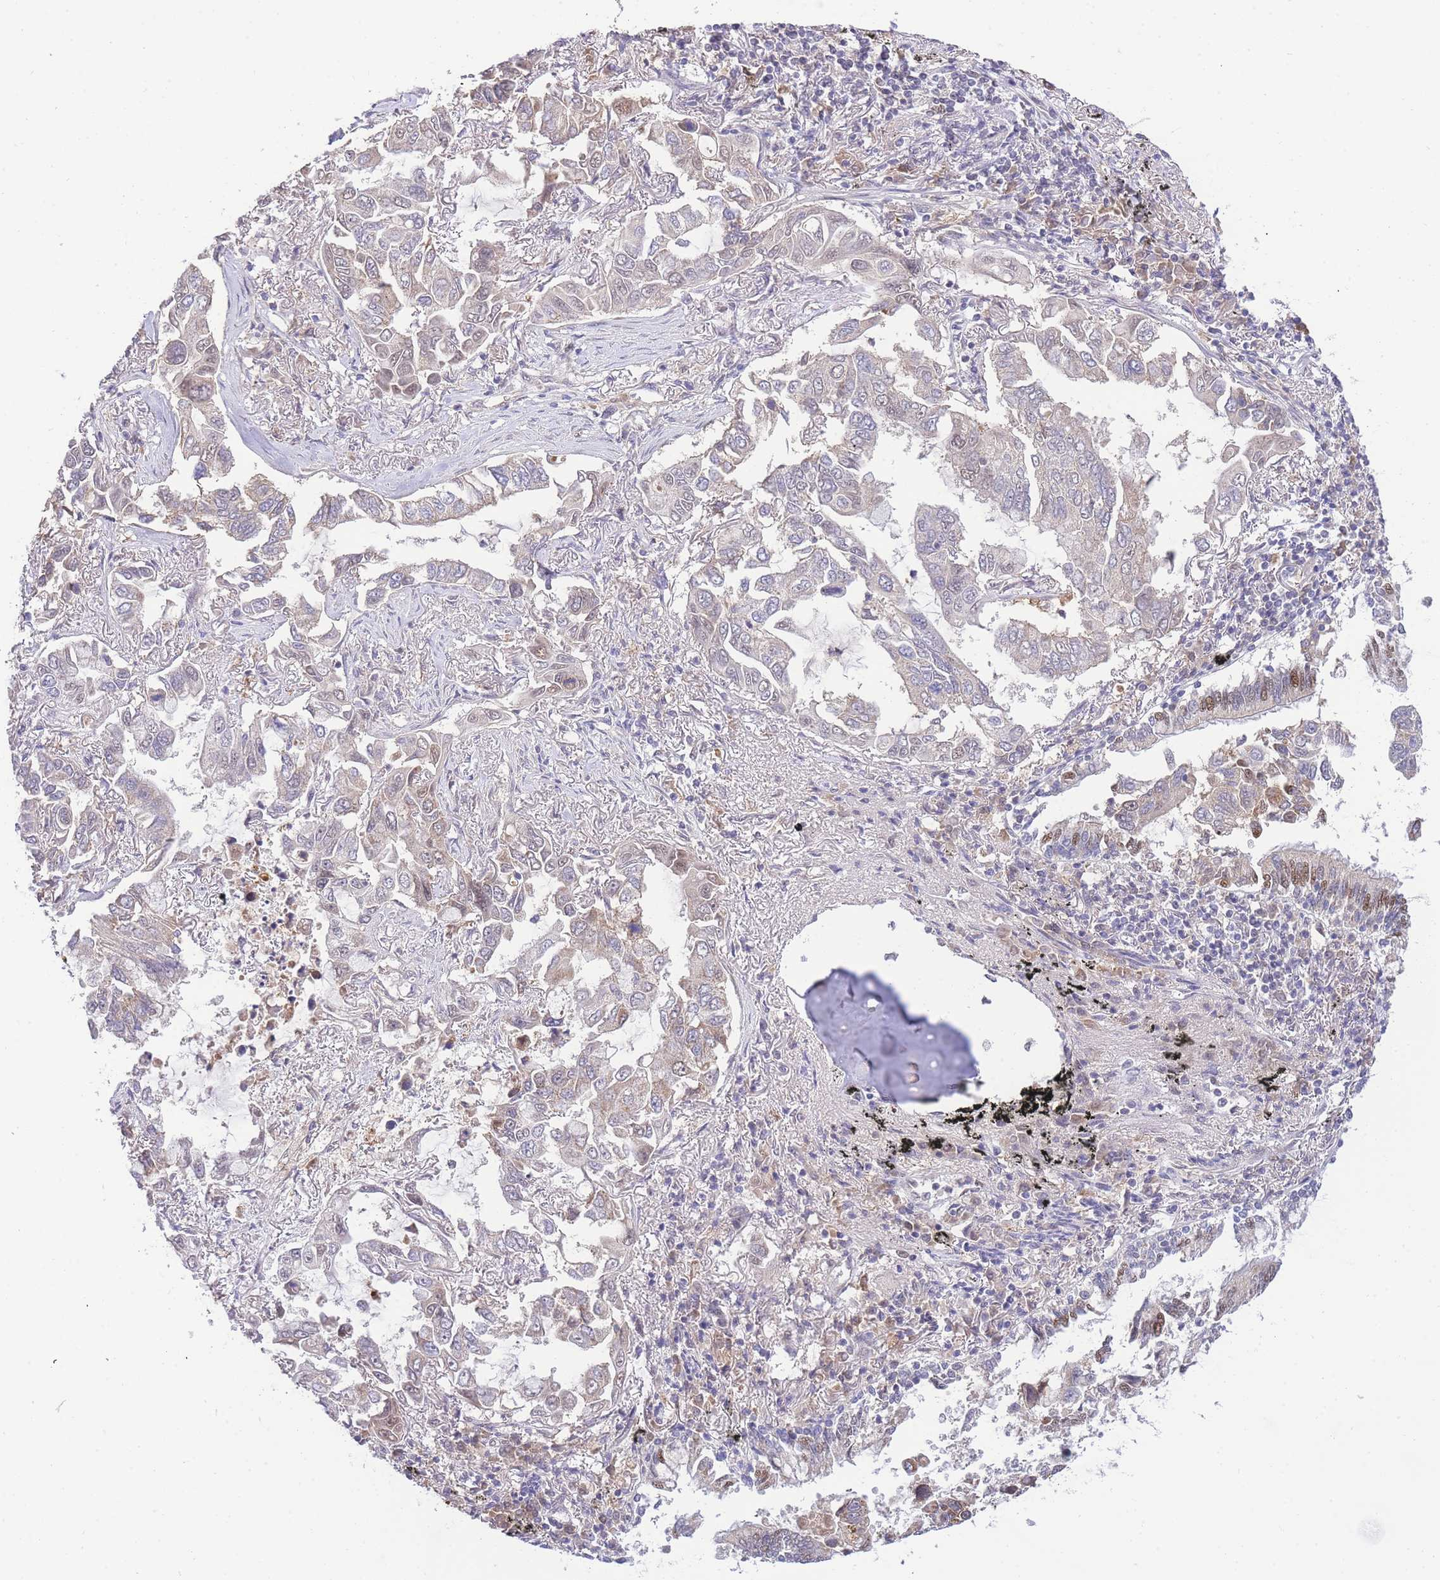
{"staining": {"intensity": "weak", "quantity": "<25%", "location": "cytoplasmic/membranous"}, "tissue": "lung cancer", "cell_type": "Tumor cells", "image_type": "cancer", "snomed": [{"axis": "morphology", "description": "Adenocarcinoma, NOS"}, {"axis": "topography", "description": "Lung"}], "caption": "Immunohistochemistry (IHC) of lung cancer (adenocarcinoma) demonstrates no expression in tumor cells. (Stains: DAB (3,3'-diaminobenzidine) immunohistochemistry (IHC) with hematoxylin counter stain, Microscopy: brightfield microscopy at high magnification).", "gene": "PUS10", "patient": {"sex": "male", "age": 64}}